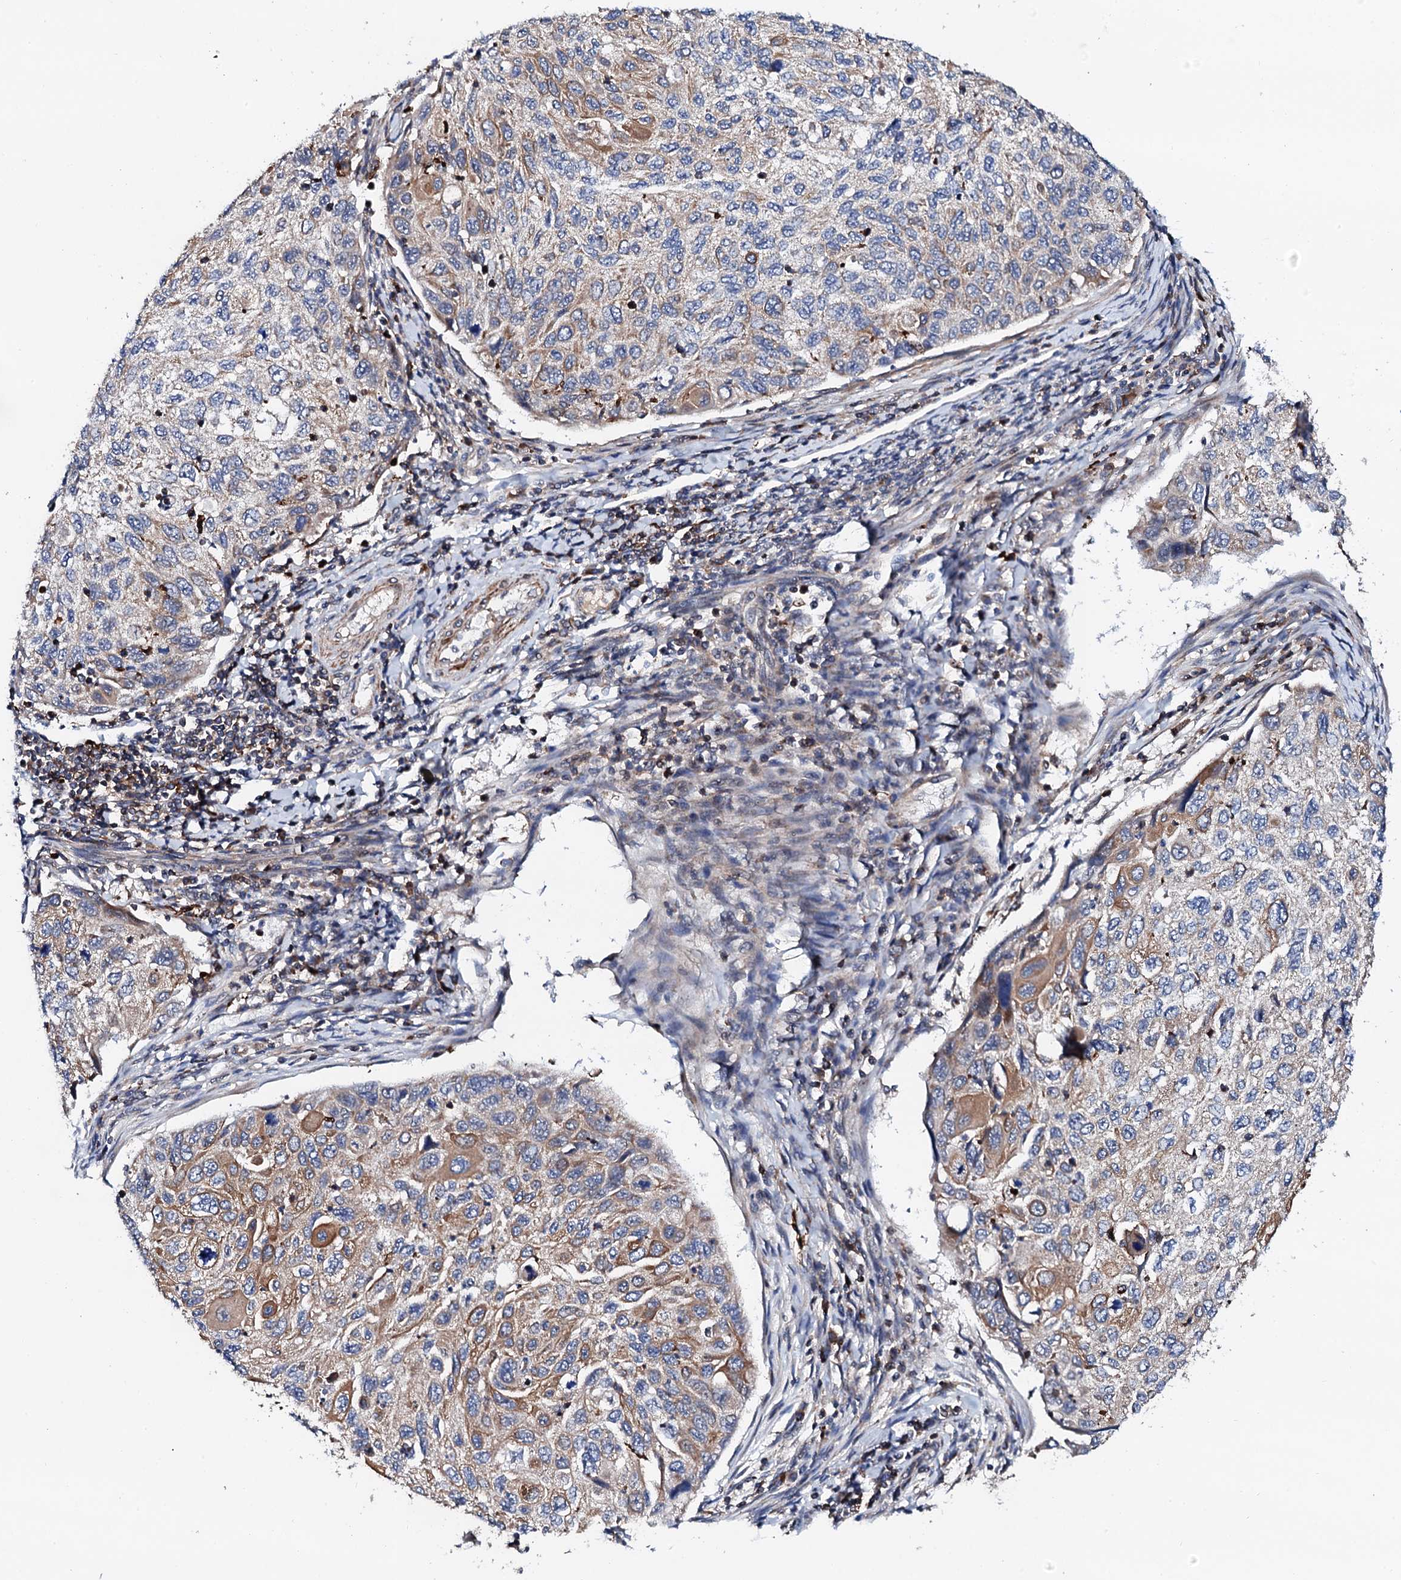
{"staining": {"intensity": "moderate", "quantity": "<25%", "location": "cytoplasmic/membranous"}, "tissue": "cervical cancer", "cell_type": "Tumor cells", "image_type": "cancer", "snomed": [{"axis": "morphology", "description": "Squamous cell carcinoma, NOS"}, {"axis": "topography", "description": "Cervix"}], "caption": "An immunohistochemistry (IHC) photomicrograph of tumor tissue is shown. Protein staining in brown labels moderate cytoplasmic/membranous positivity in cervical cancer within tumor cells.", "gene": "COG4", "patient": {"sex": "female", "age": 70}}